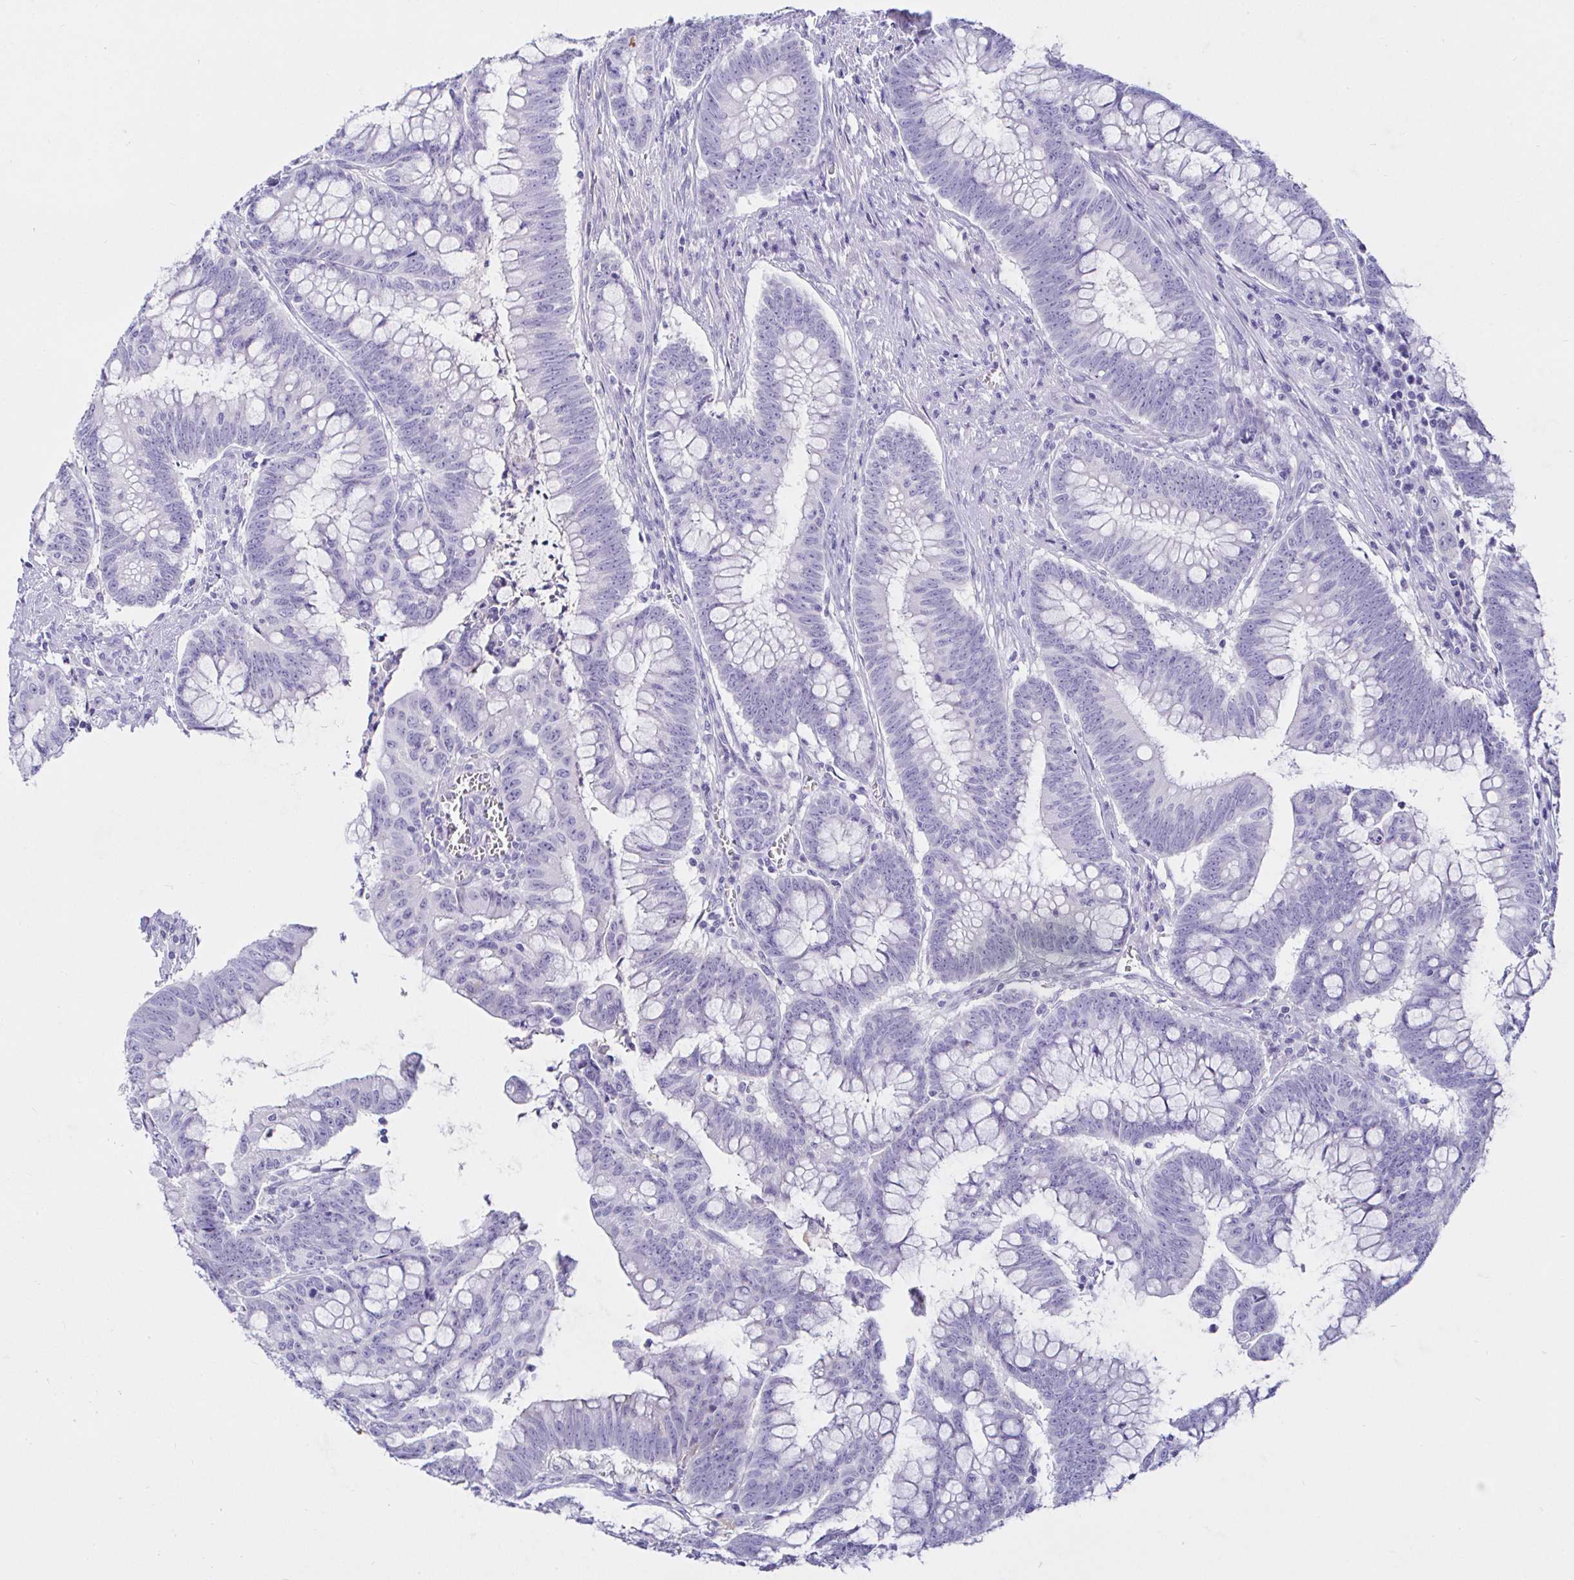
{"staining": {"intensity": "negative", "quantity": "none", "location": "none"}, "tissue": "colorectal cancer", "cell_type": "Tumor cells", "image_type": "cancer", "snomed": [{"axis": "morphology", "description": "Adenocarcinoma, NOS"}, {"axis": "topography", "description": "Colon"}], "caption": "The photomicrograph reveals no staining of tumor cells in colorectal cancer (adenocarcinoma).", "gene": "SAA4", "patient": {"sex": "male", "age": 62}}